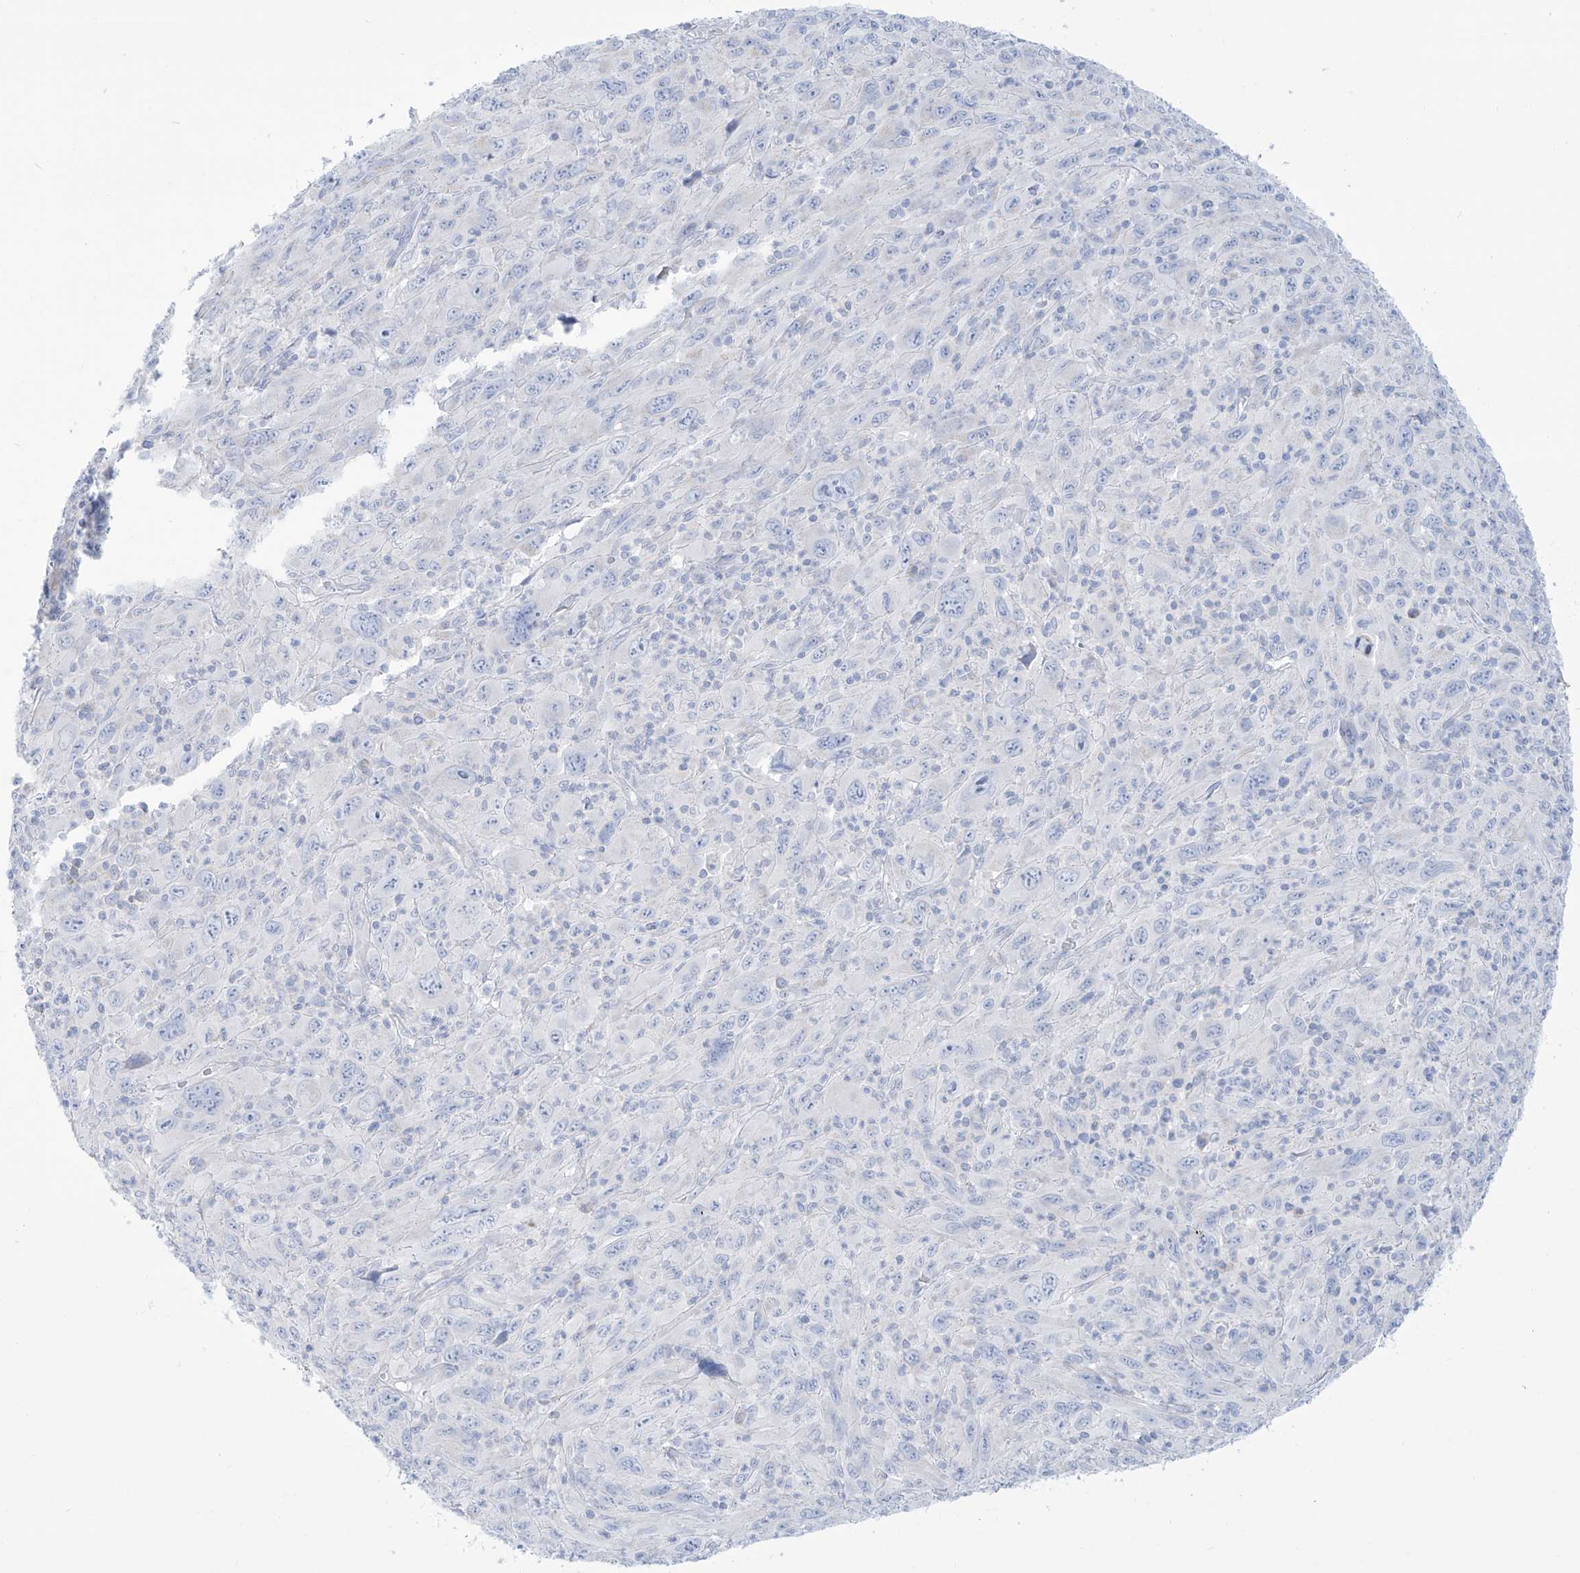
{"staining": {"intensity": "negative", "quantity": "none", "location": "none"}, "tissue": "melanoma", "cell_type": "Tumor cells", "image_type": "cancer", "snomed": [{"axis": "morphology", "description": "Malignant melanoma, Metastatic site"}, {"axis": "topography", "description": "Skin"}], "caption": "High magnification brightfield microscopy of malignant melanoma (metastatic site) stained with DAB (brown) and counterstained with hematoxylin (blue): tumor cells show no significant staining.", "gene": "SLC26A3", "patient": {"sex": "female", "age": 56}}